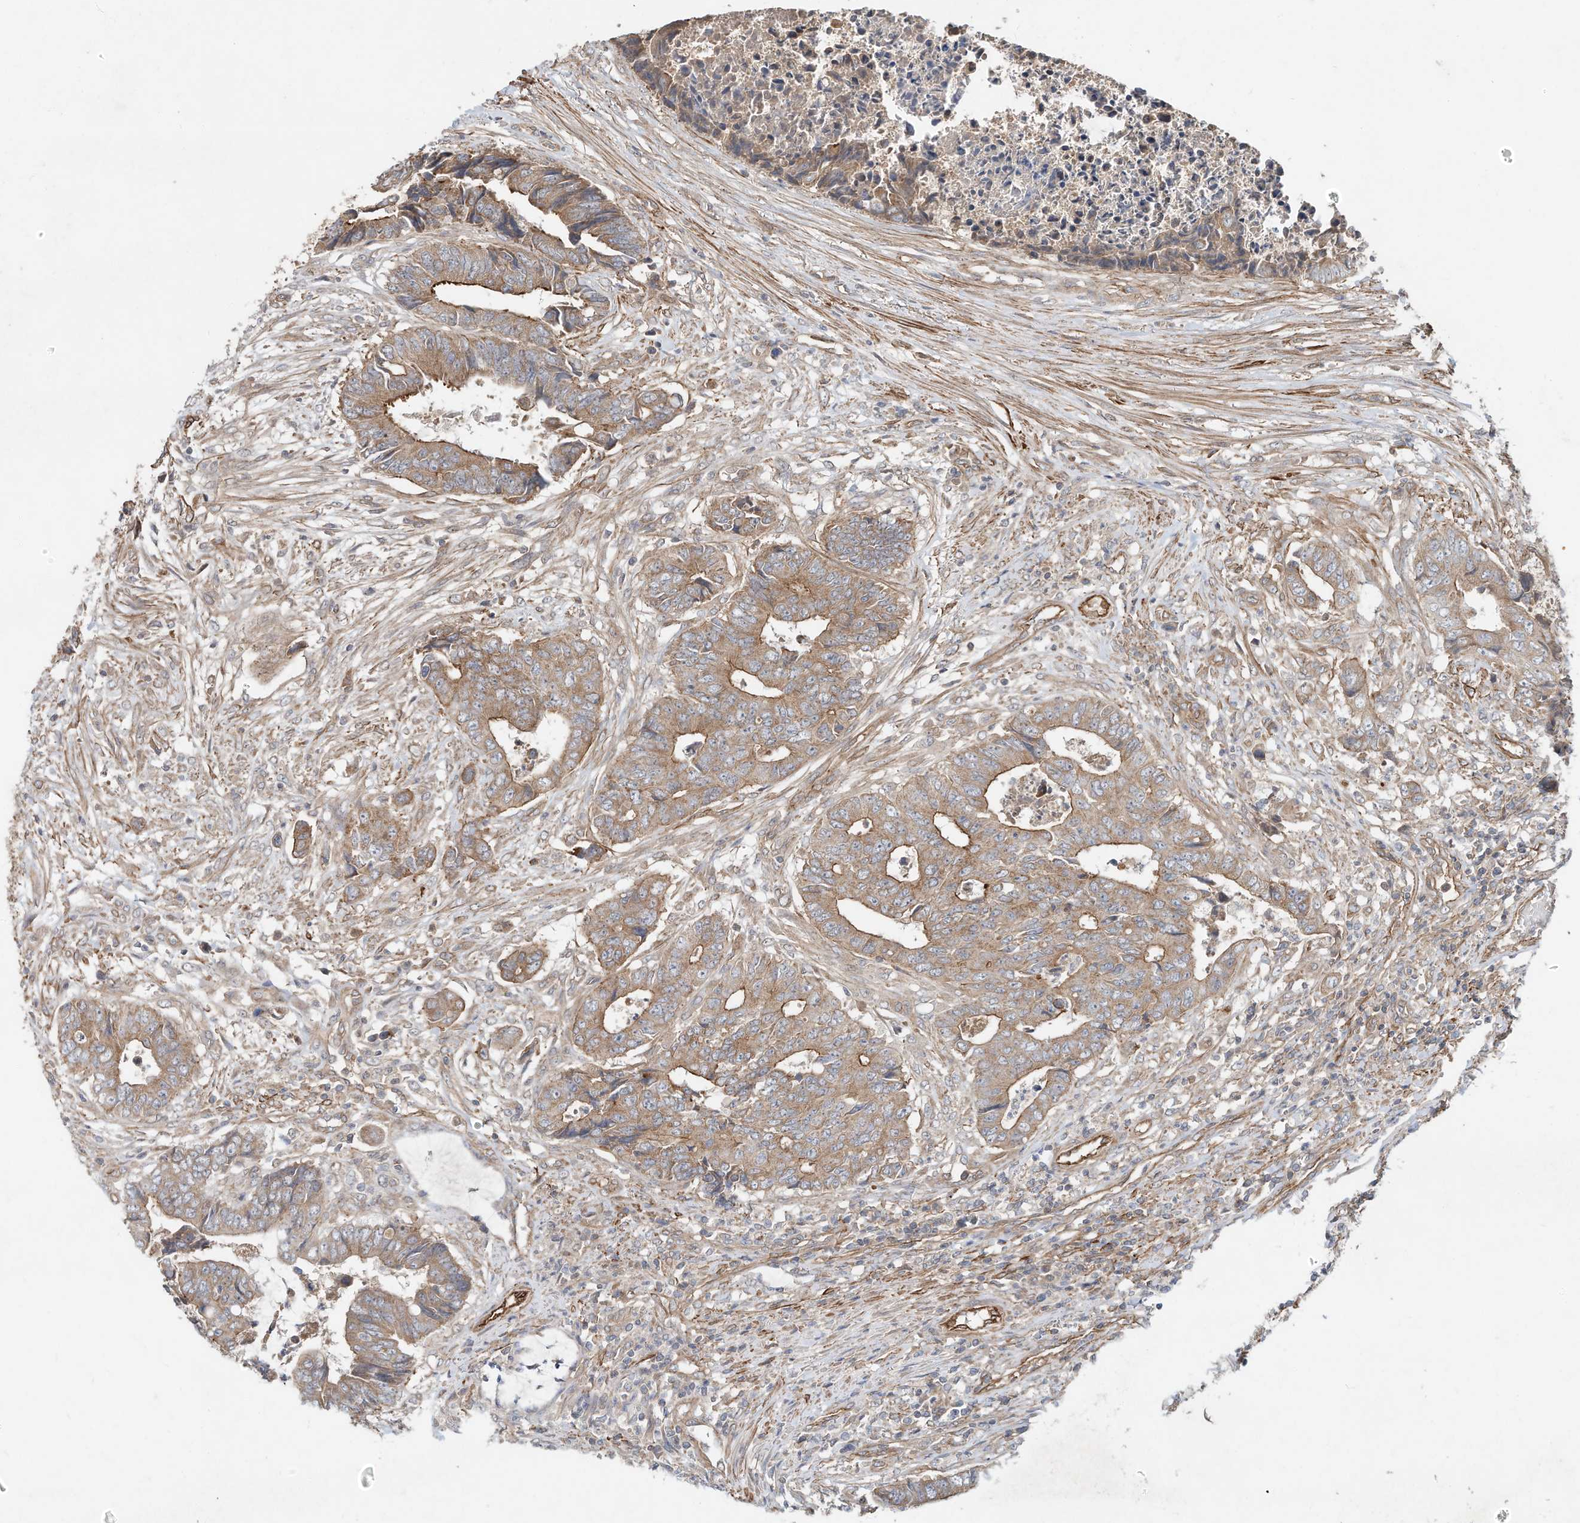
{"staining": {"intensity": "moderate", "quantity": ">75%", "location": "cytoplasmic/membranous"}, "tissue": "colorectal cancer", "cell_type": "Tumor cells", "image_type": "cancer", "snomed": [{"axis": "morphology", "description": "Adenocarcinoma, NOS"}, {"axis": "topography", "description": "Rectum"}], "caption": "Tumor cells display moderate cytoplasmic/membranous staining in about >75% of cells in colorectal adenocarcinoma. (Brightfield microscopy of DAB IHC at high magnification).", "gene": "HTR5A", "patient": {"sex": "male", "age": 84}}